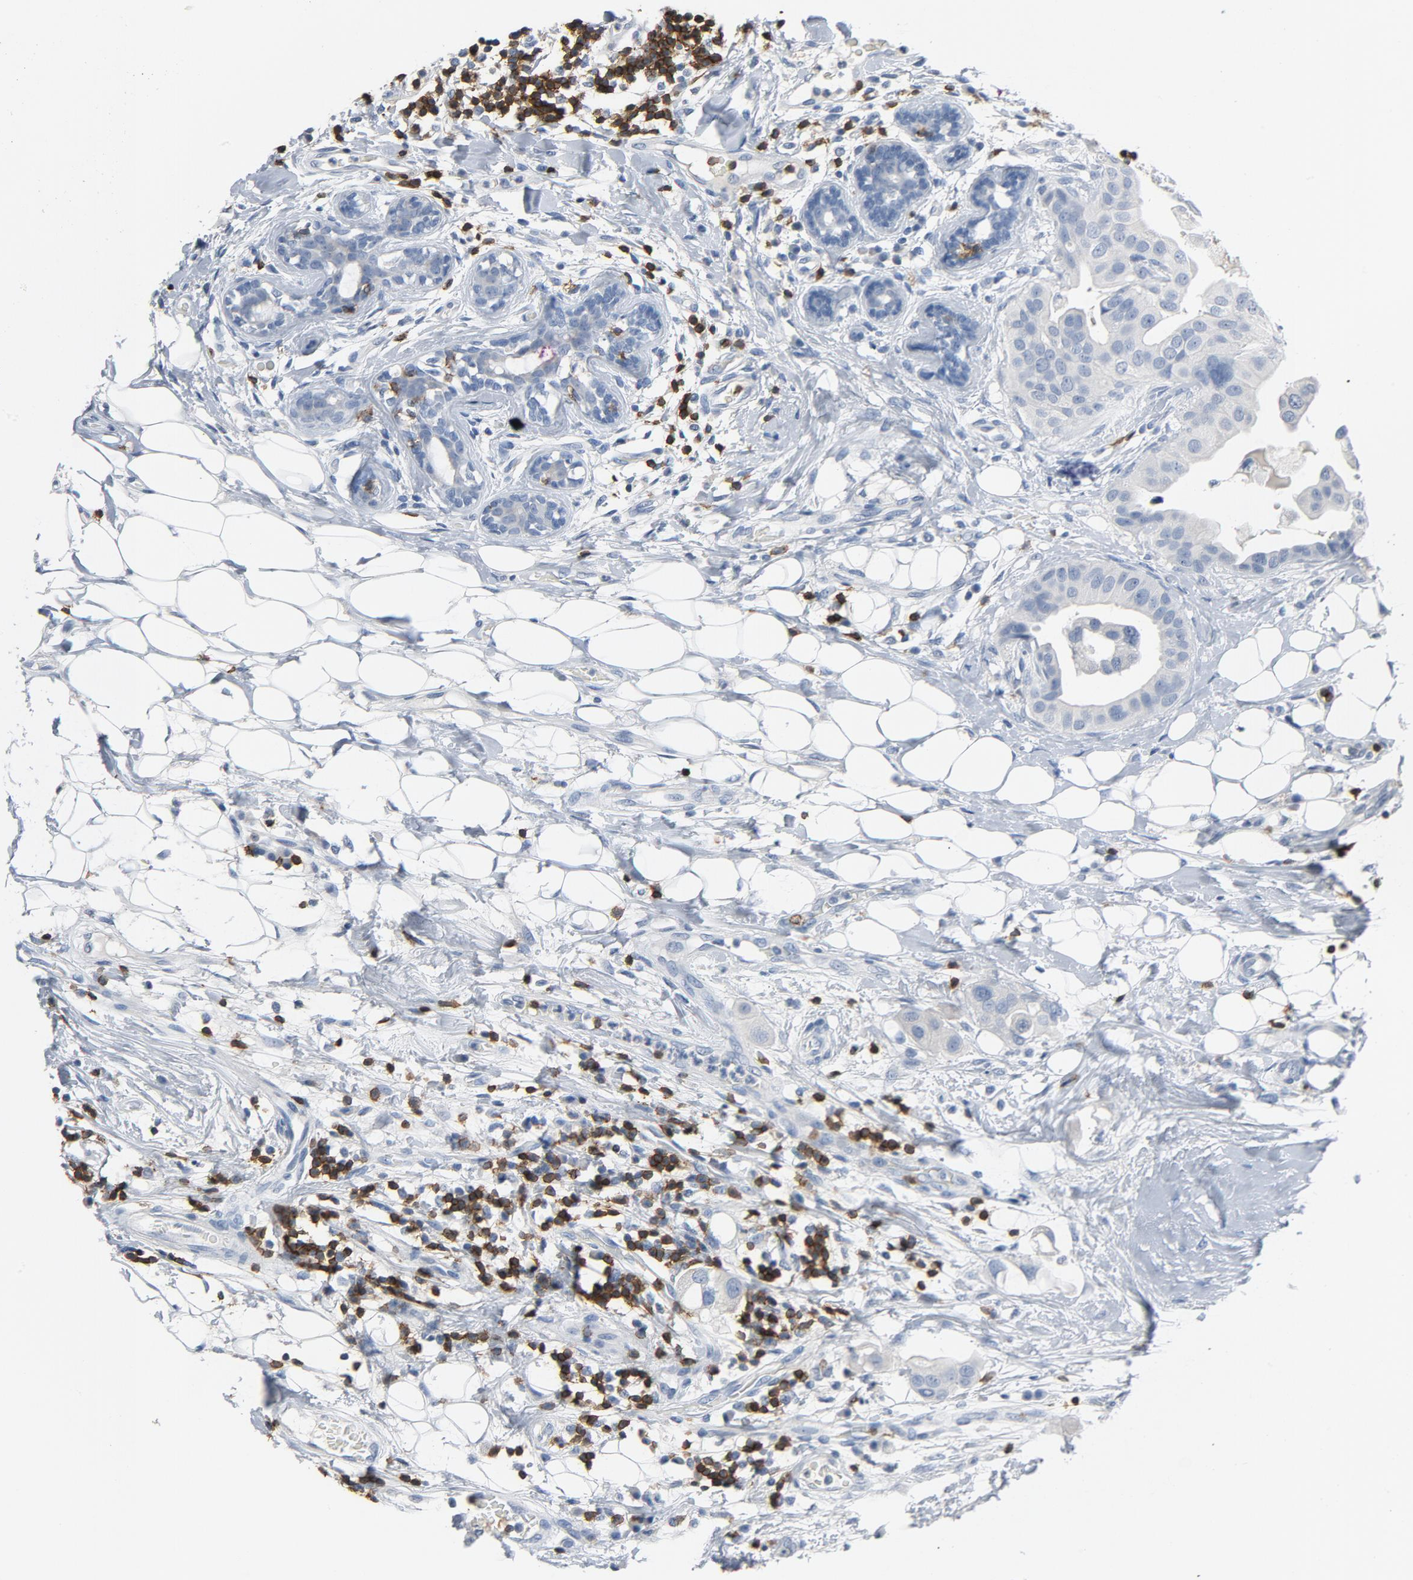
{"staining": {"intensity": "negative", "quantity": "none", "location": "none"}, "tissue": "breast cancer", "cell_type": "Tumor cells", "image_type": "cancer", "snomed": [{"axis": "morphology", "description": "Duct carcinoma"}, {"axis": "topography", "description": "Breast"}], "caption": "Tumor cells show no significant protein staining in breast intraductal carcinoma. Nuclei are stained in blue.", "gene": "LCK", "patient": {"sex": "female", "age": 40}}